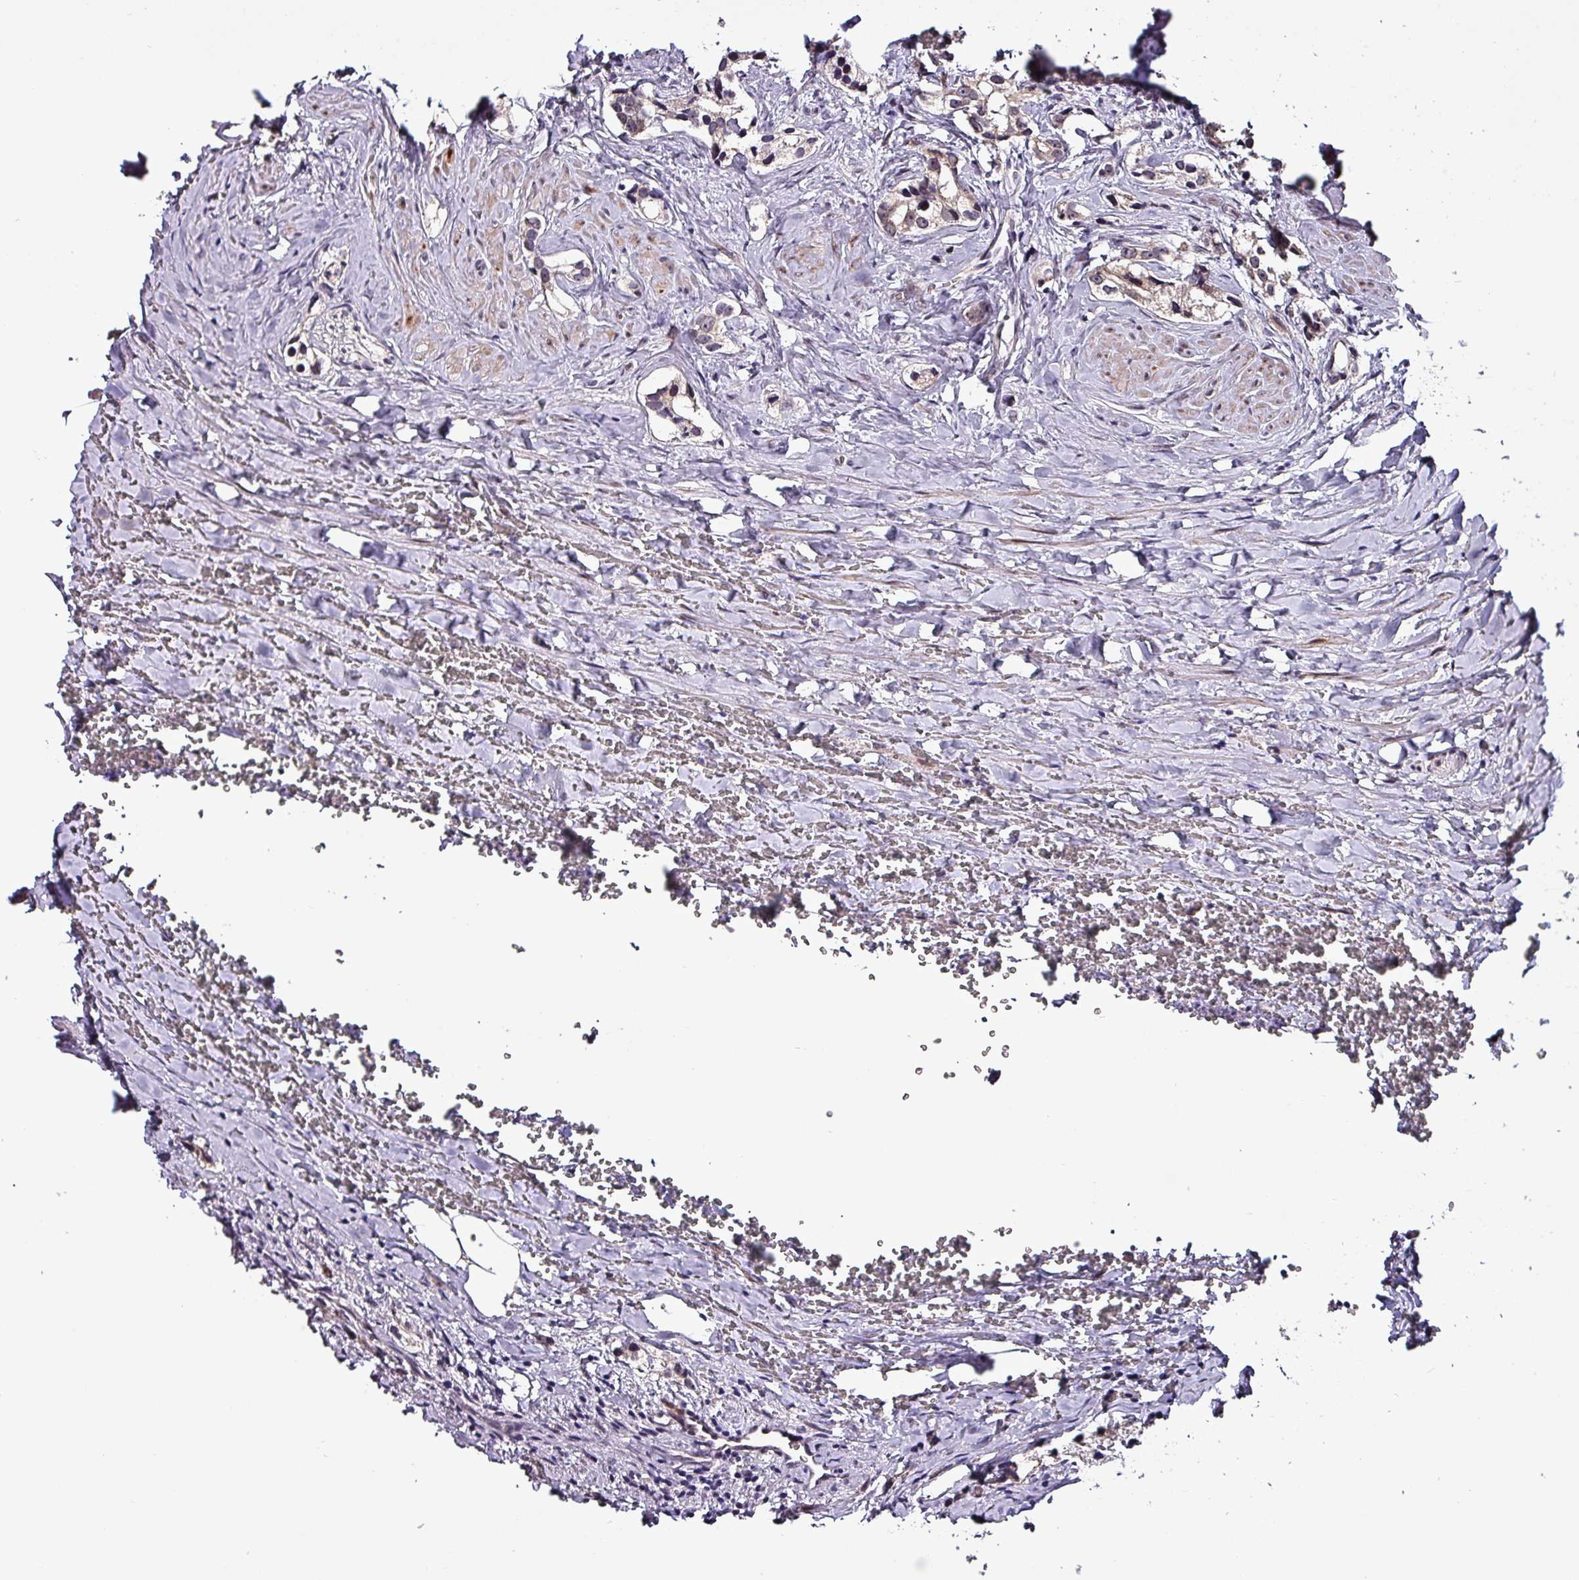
{"staining": {"intensity": "weak", "quantity": "<25%", "location": "cytoplasmic/membranous"}, "tissue": "prostate cancer", "cell_type": "Tumor cells", "image_type": "cancer", "snomed": [{"axis": "morphology", "description": "Adenocarcinoma, High grade"}, {"axis": "topography", "description": "Prostate"}], "caption": "Immunohistochemical staining of prostate high-grade adenocarcinoma exhibits no significant staining in tumor cells.", "gene": "GRAPL", "patient": {"sex": "male", "age": 66}}